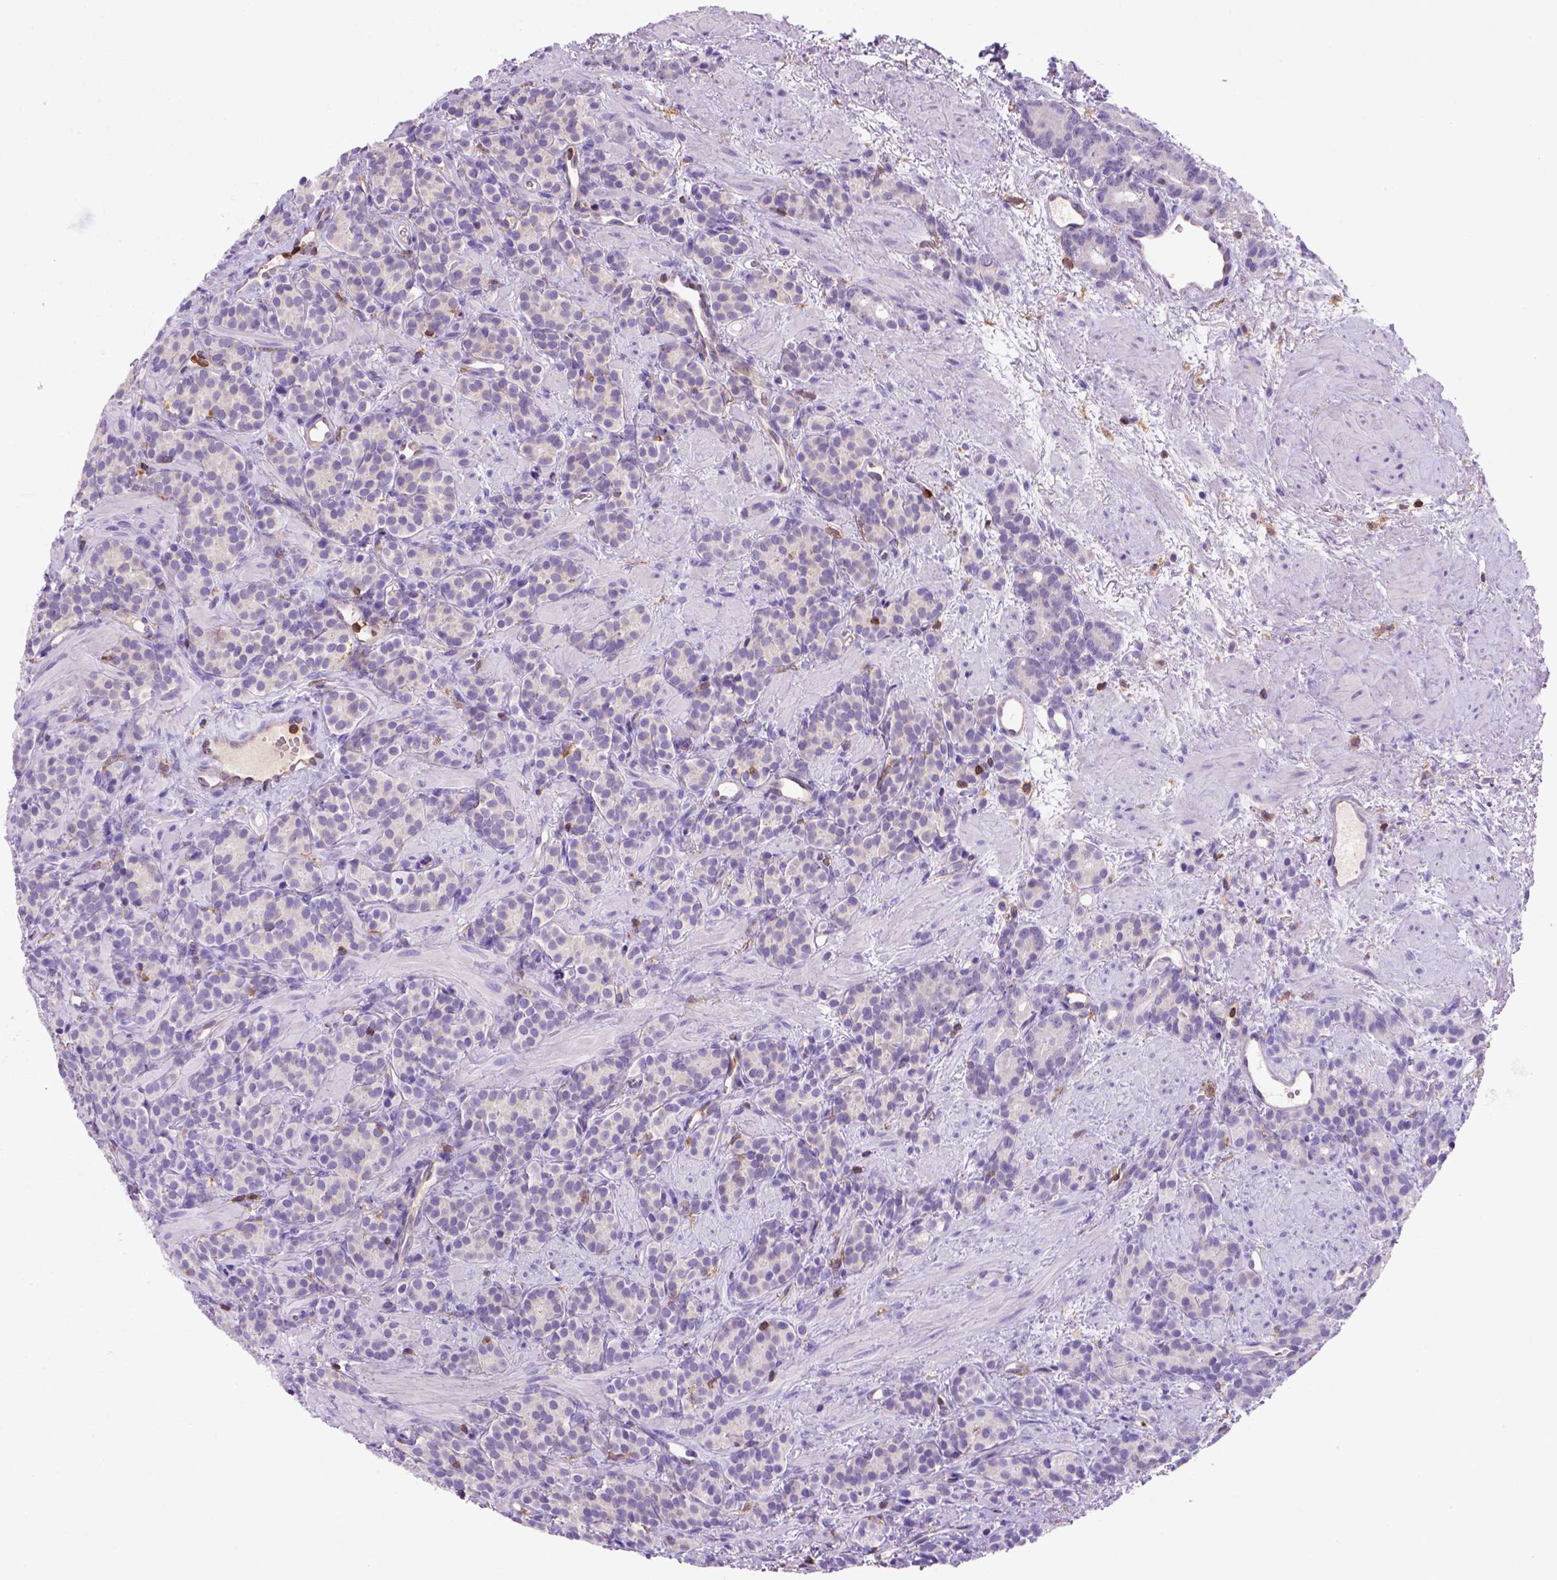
{"staining": {"intensity": "negative", "quantity": "none", "location": "none"}, "tissue": "prostate cancer", "cell_type": "Tumor cells", "image_type": "cancer", "snomed": [{"axis": "morphology", "description": "Adenocarcinoma, High grade"}, {"axis": "topography", "description": "Prostate"}], "caption": "Tumor cells are negative for protein expression in human adenocarcinoma (high-grade) (prostate). Nuclei are stained in blue.", "gene": "INPP5D", "patient": {"sex": "male", "age": 84}}